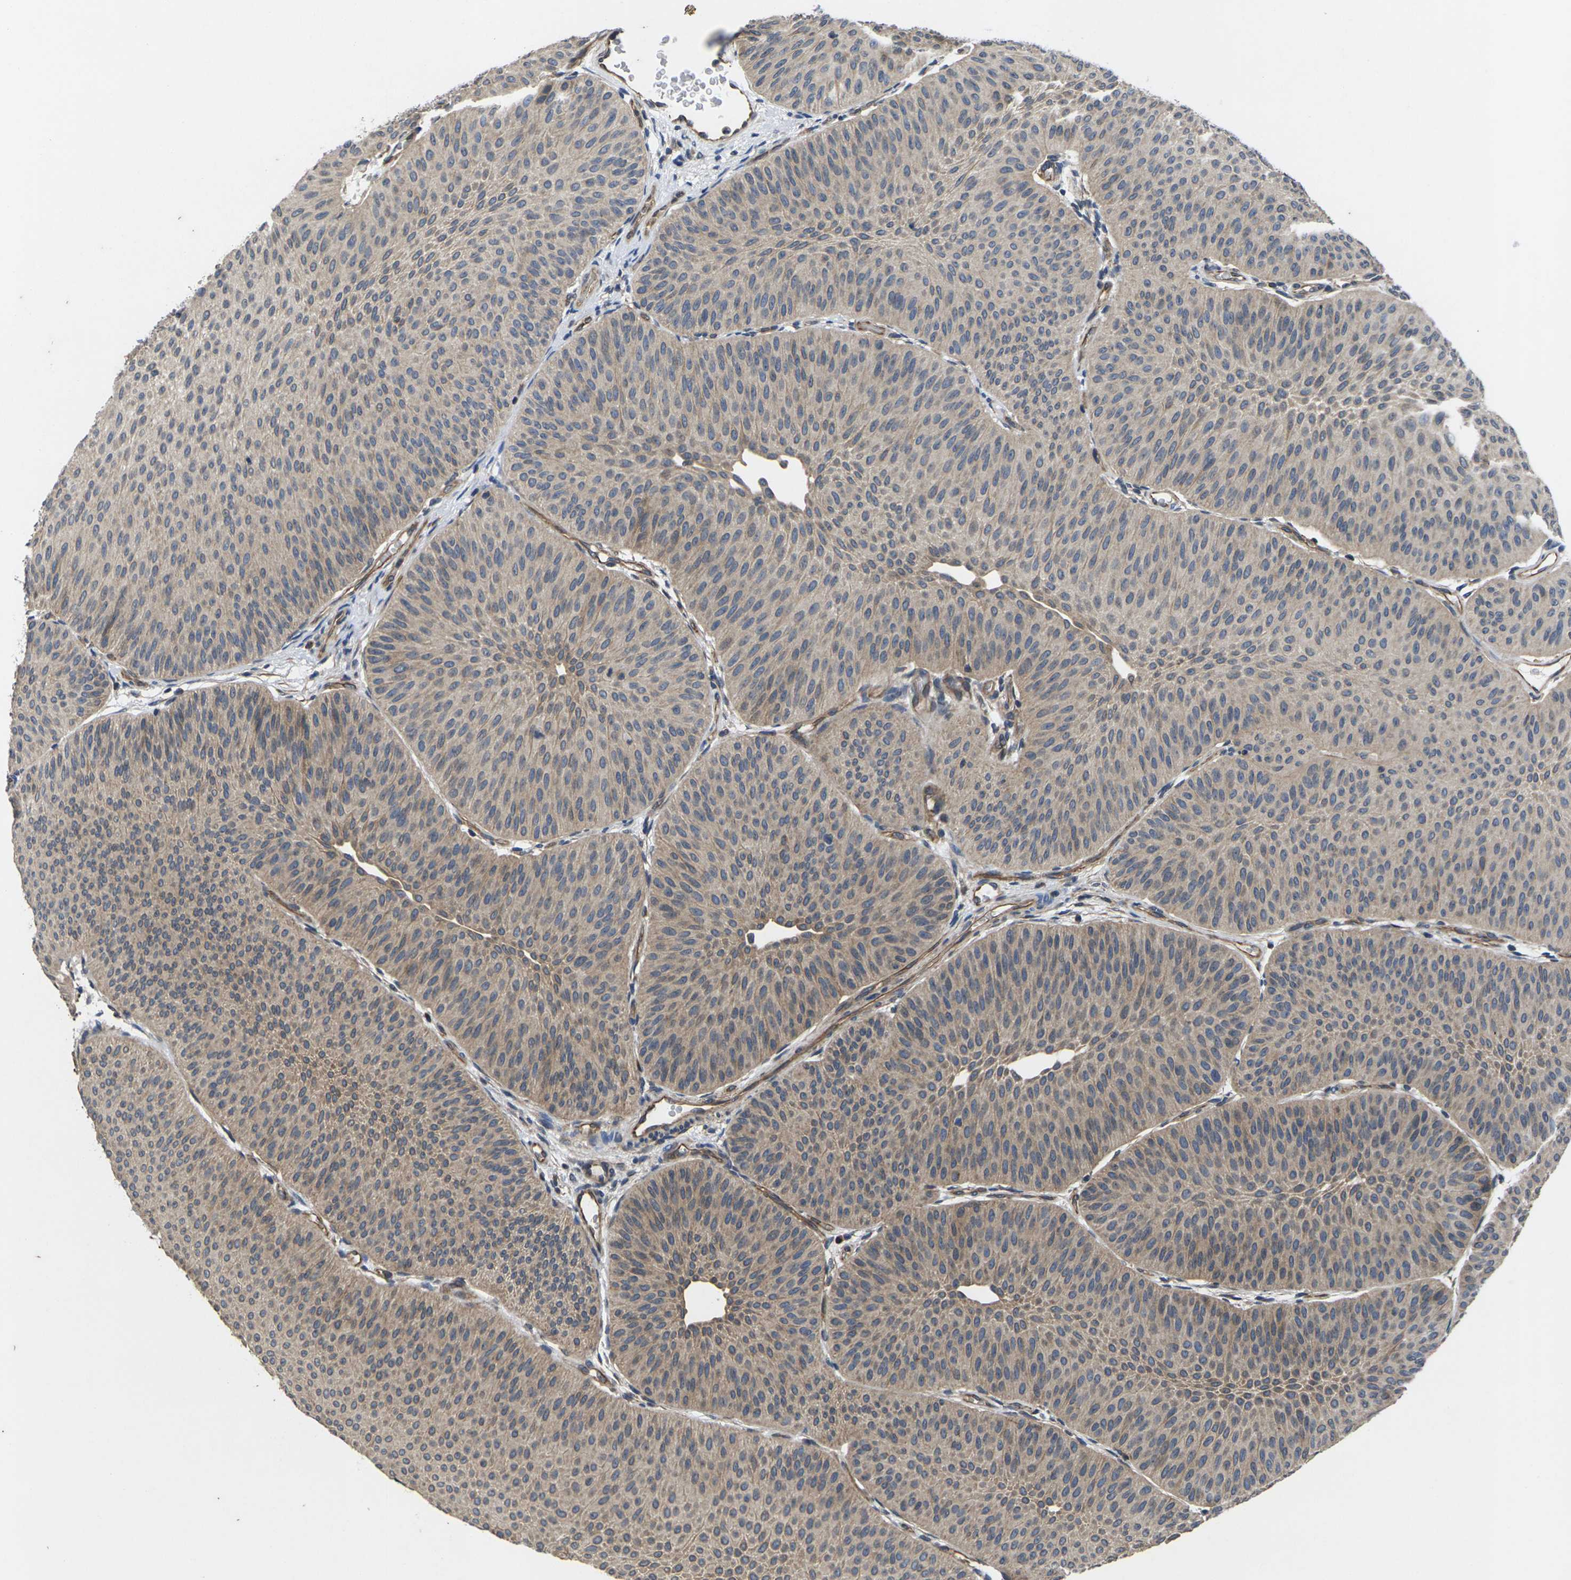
{"staining": {"intensity": "moderate", "quantity": ">75%", "location": "cytoplasmic/membranous"}, "tissue": "urothelial cancer", "cell_type": "Tumor cells", "image_type": "cancer", "snomed": [{"axis": "morphology", "description": "Urothelial carcinoma, Low grade"}, {"axis": "topography", "description": "Urinary bladder"}], "caption": "Protein expression by IHC displays moderate cytoplasmic/membranous staining in approximately >75% of tumor cells in low-grade urothelial carcinoma. Nuclei are stained in blue.", "gene": "DKK2", "patient": {"sex": "female", "age": 60}}